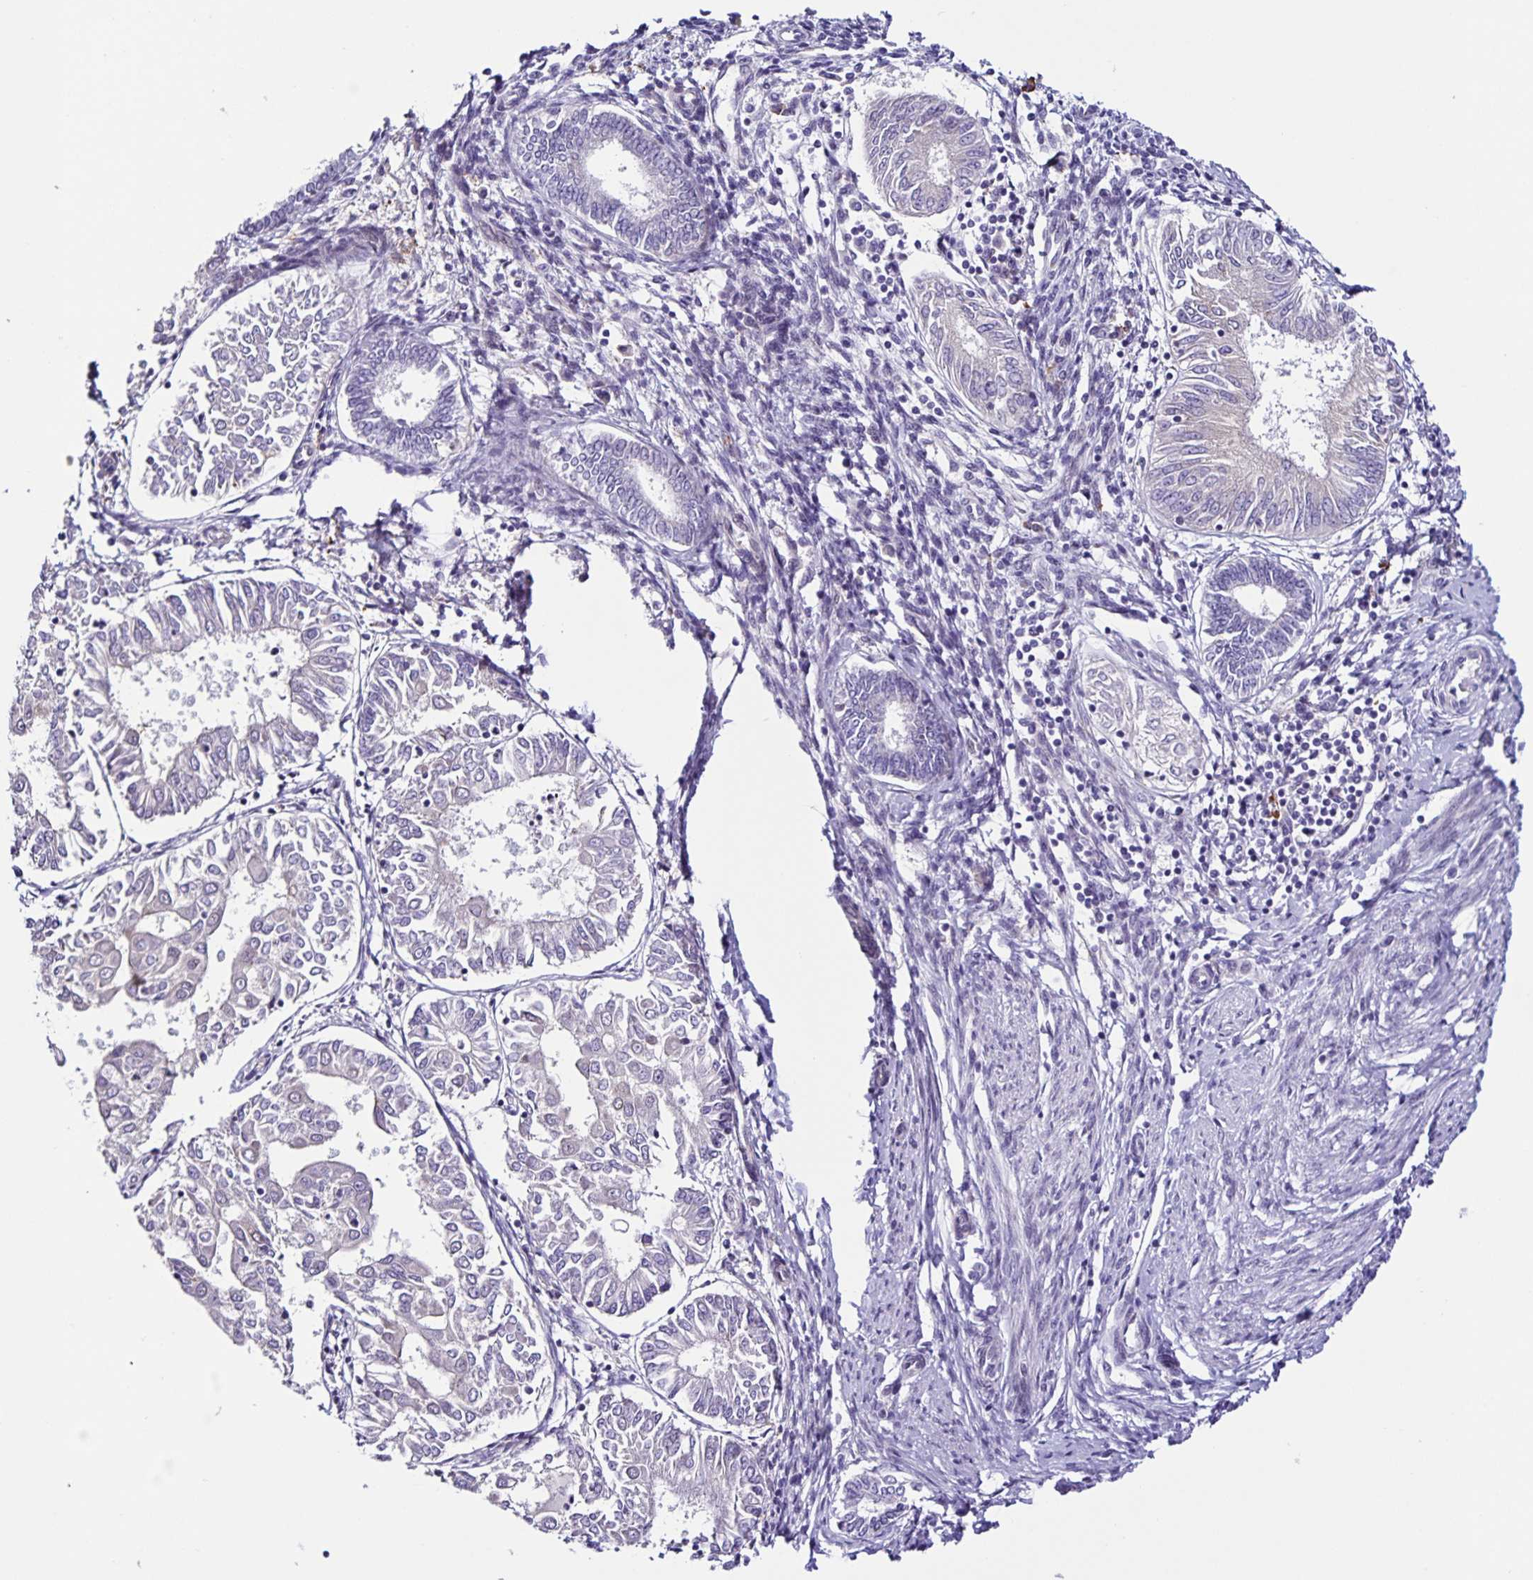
{"staining": {"intensity": "negative", "quantity": "none", "location": "none"}, "tissue": "endometrial cancer", "cell_type": "Tumor cells", "image_type": "cancer", "snomed": [{"axis": "morphology", "description": "Adenocarcinoma, NOS"}, {"axis": "topography", "description": "Endometrium"}], "caption": "IHC image of human endometrial cancer (adenocarcinoma) stained for a protein (brown), which displays no staining in tumor cells. (DAB (3,3'-diaminobenzidine) immunohistochemistry (IHC), high magnification).", "gene": "RNFT2", "patient": {"sex": "female", "age": 68}}